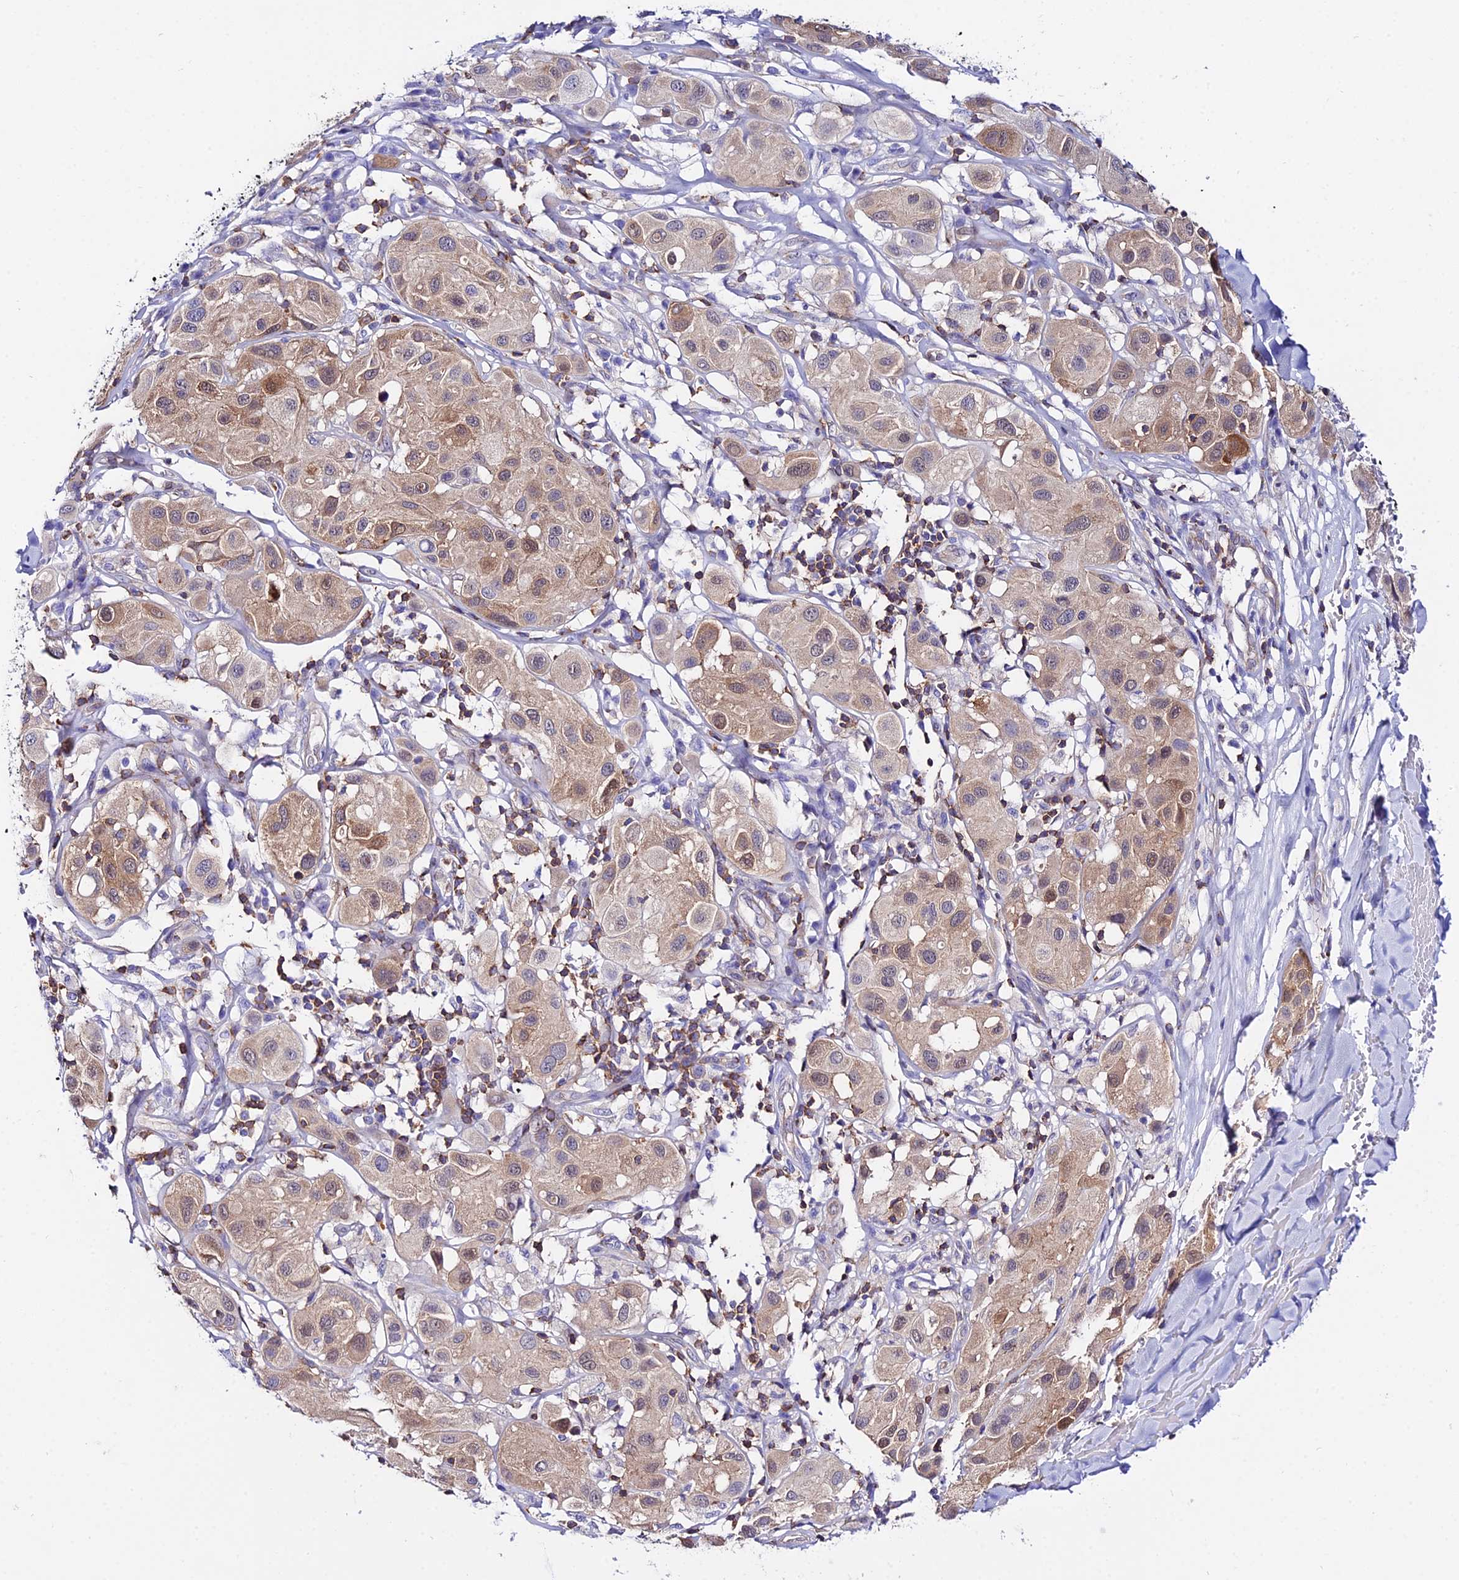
{"staining": {"intensity": "weak", "quantity": ">75%", "location": "cytoplasmic/membranous"}, "tissue": "melanoma", "cell_type": "Tumor cells", "image_type": "cancer", "snomed": [{"axis": "morphology", "description": "Malignant melanoma, Metastatic site"}, {"axis": "topography", "description": "Skin"}], "caption": "DAB immunohistochemical staining of malignant melanoma (metastatic site) demonstrates weak cytoplasmic/membranous protein expression in approximately >75% of tumor cells. (brown staining indicates protein expression, while blue staining denotes nuclei).", "gene": "S100A16", "patient": {"sex": "male", "age": 41}}